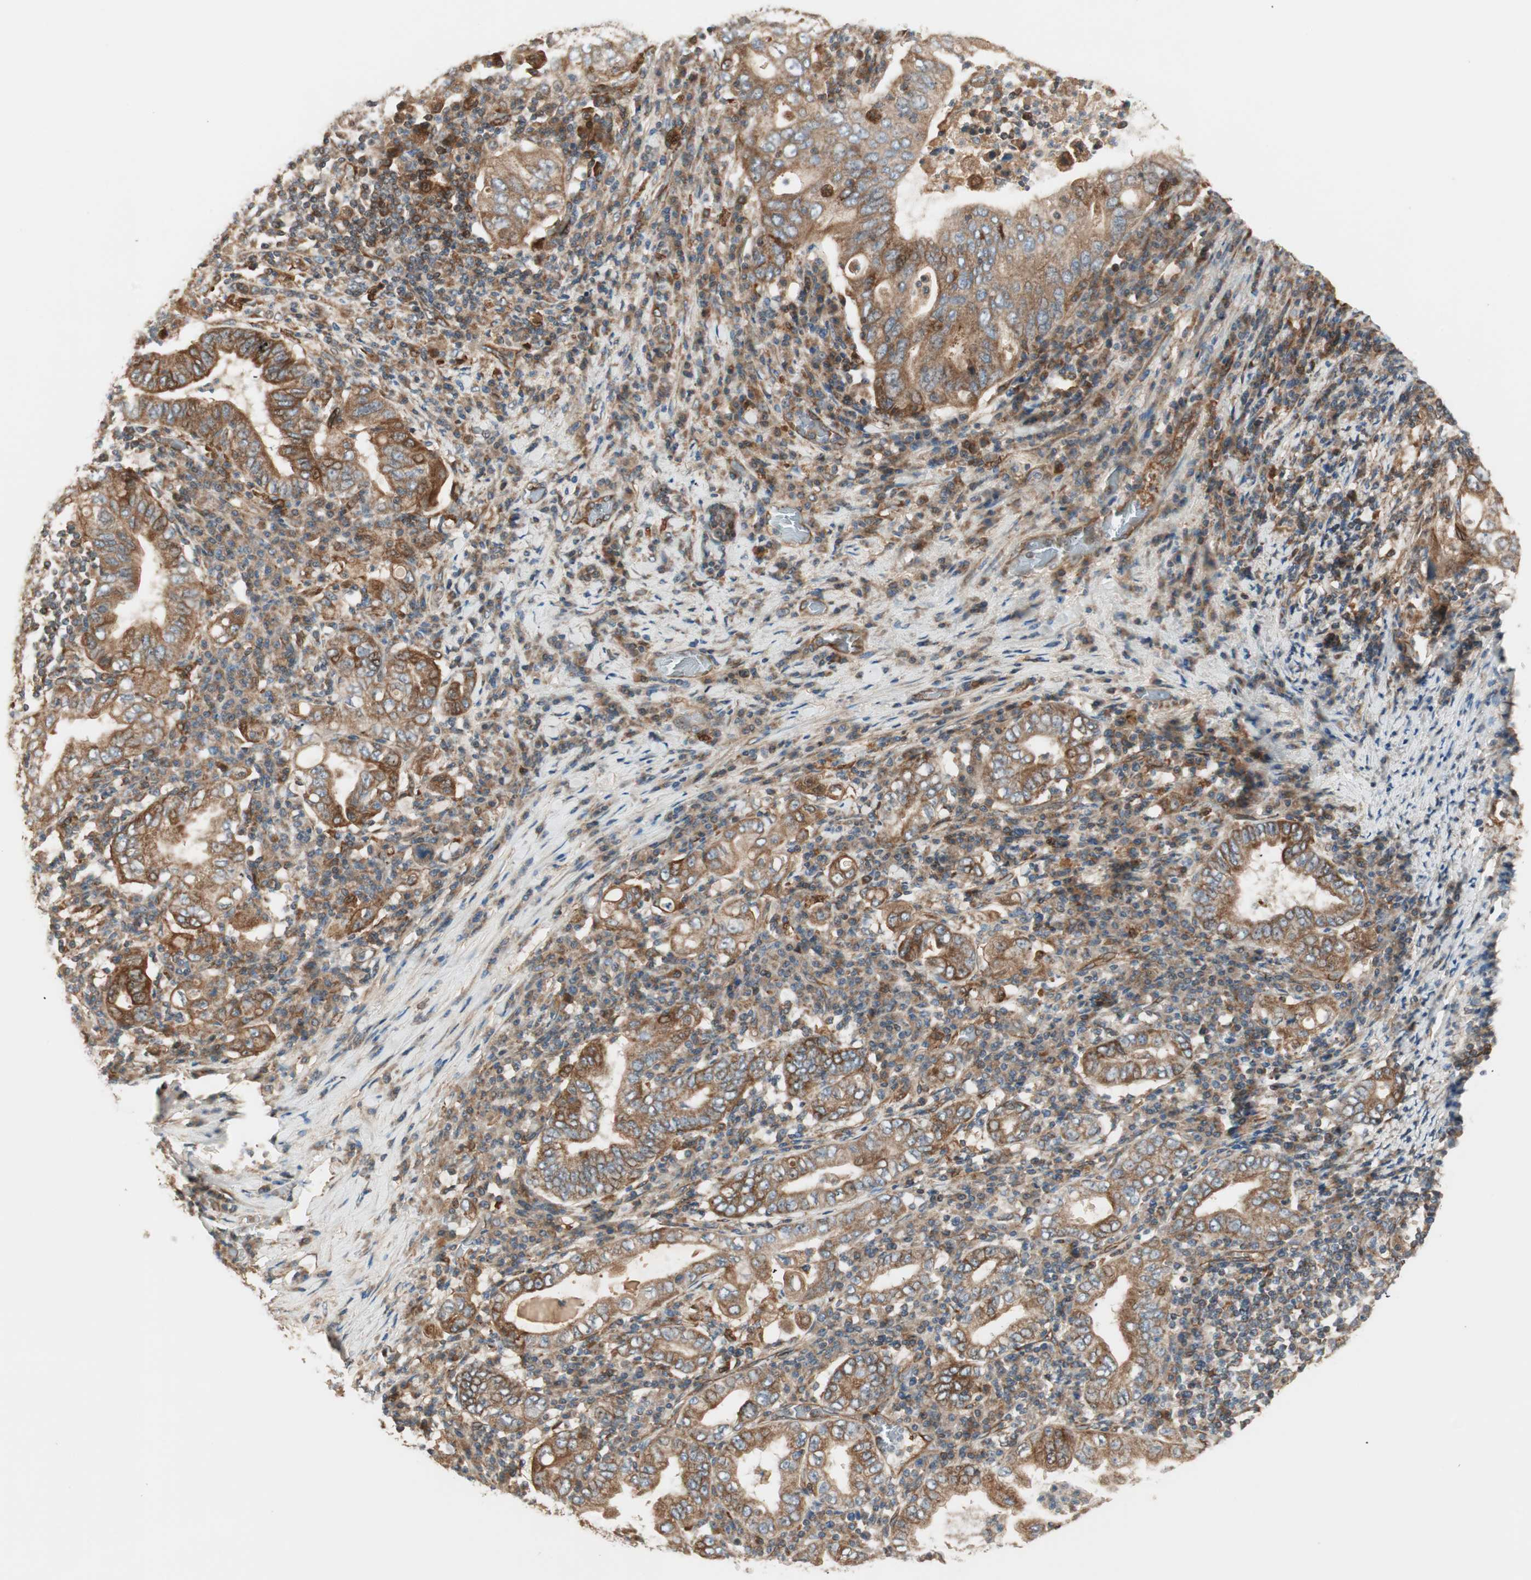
{"staining": {"intensity": "moderate", "quantity": ">75%", "location": "cytoplasmic/membranous"}, "tissue": "stomach cancer", "cell_type": "Tumor cells", "image_type": "cancer", "snomed": [{"axis": "morphology", "description": "Normal tissue, NOS"}, {"axis": "morphology", "description": "Adenocarcinoma, NOS"}, {"axis": "topography", "description": "Esophagus"}, {"axis": "topography", "description": "Stomach, upper"}, {"axis": "topography", "description": "Peripheral nerve tissue"}], "caption": "Moderate cytoplasmic/membranous positivity is present in approximately >75% of tumor cells in stomach cancer (adenocarcinoma).", "gene": "CTTNBP2NL", "patient": {"sex": "male", "age": 62}}